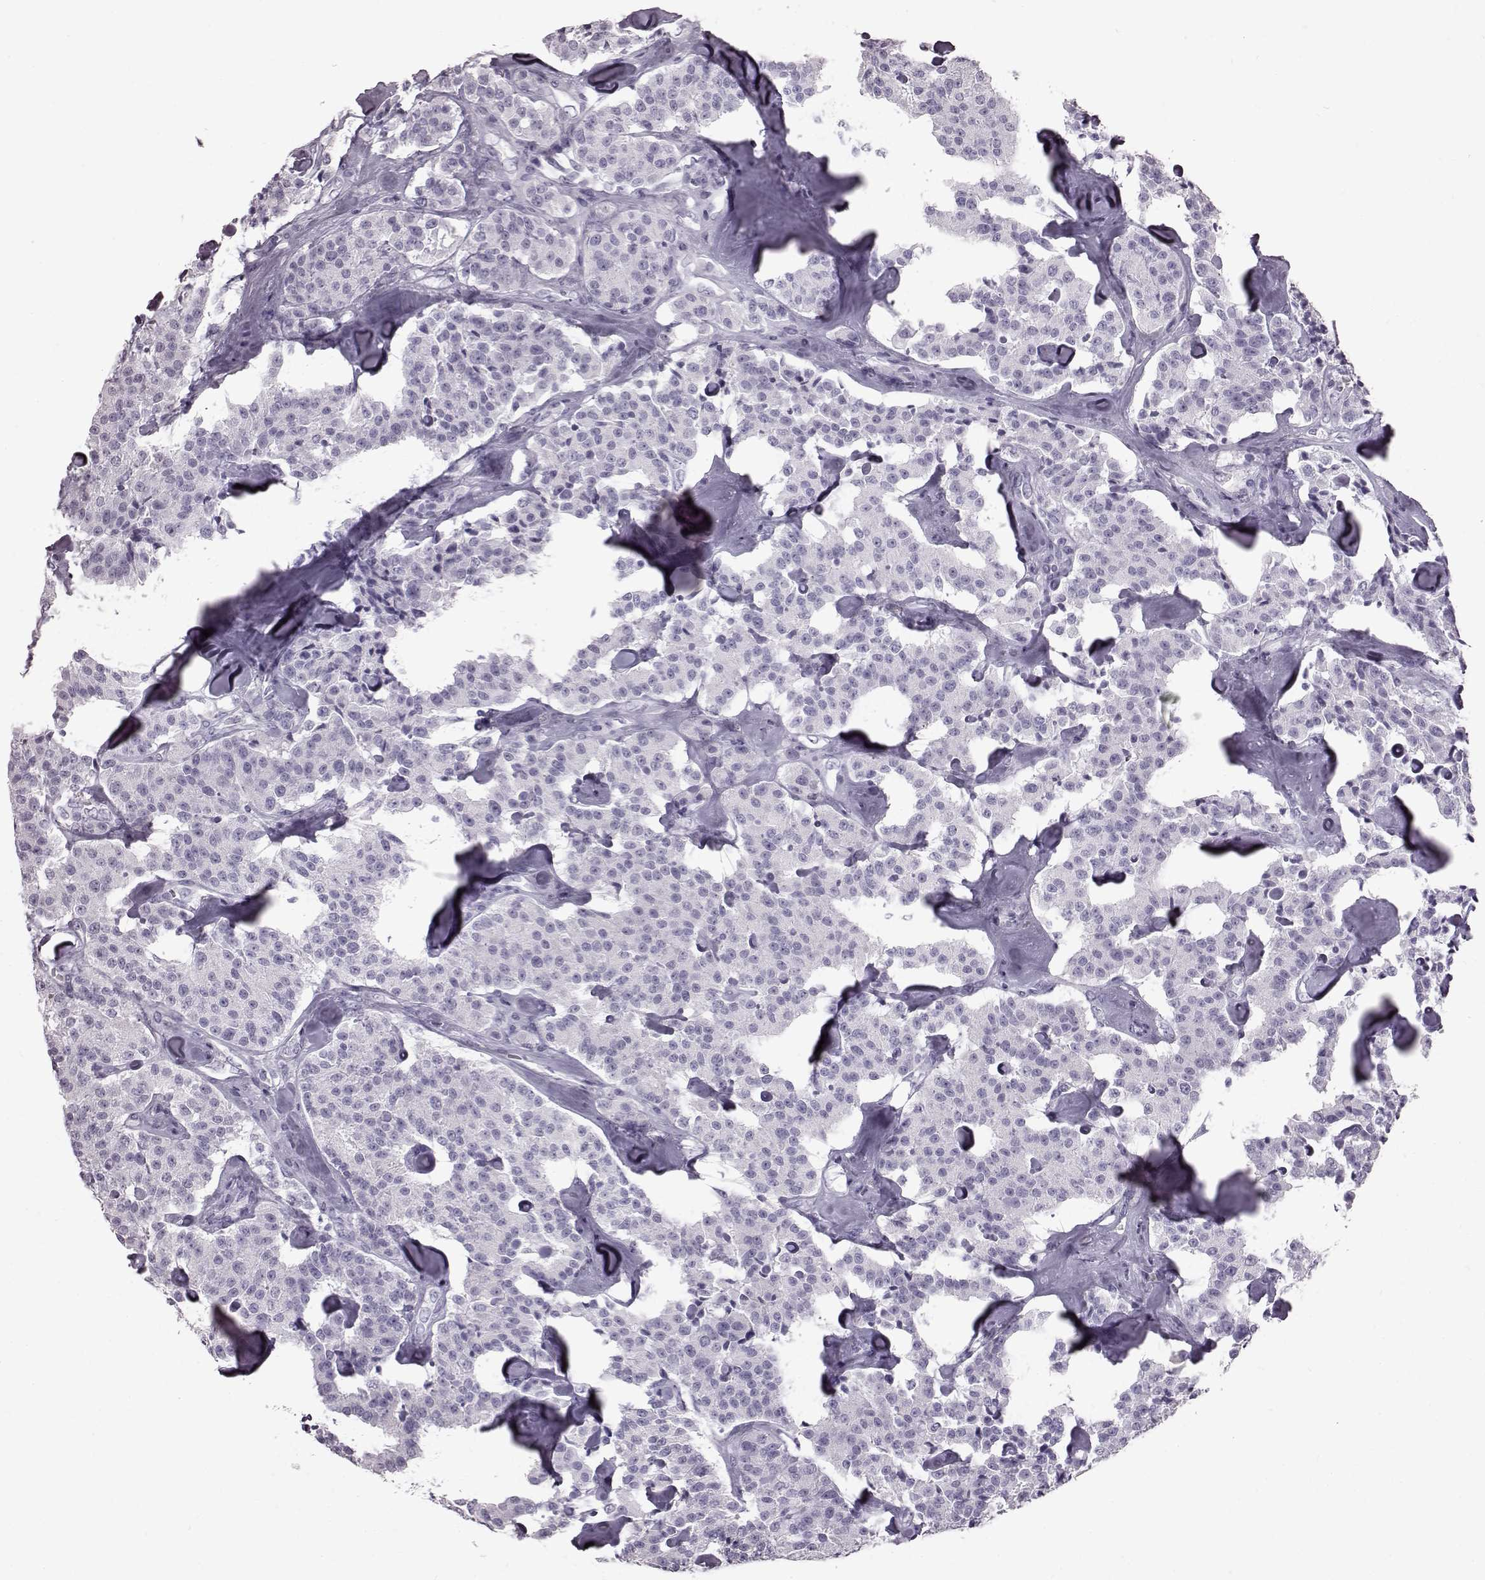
{"staining": {"intensity": "negative", "quantity": "none", "location": "none"}, "tissue": "carcinoid", "cell_type": "Tumor cells", "image_type": "cancer", "snomed": [{"axis": "morphology", "description": "Carcinoid, malignant, NOS"}, {"axis": "topography", "description": "Pancreas"}], "caption": "Tumor cells are negative for protein expression in human malignant carcinoid.", "gene": "FUT4", "patient": {"sex": "male", "age": 41}}